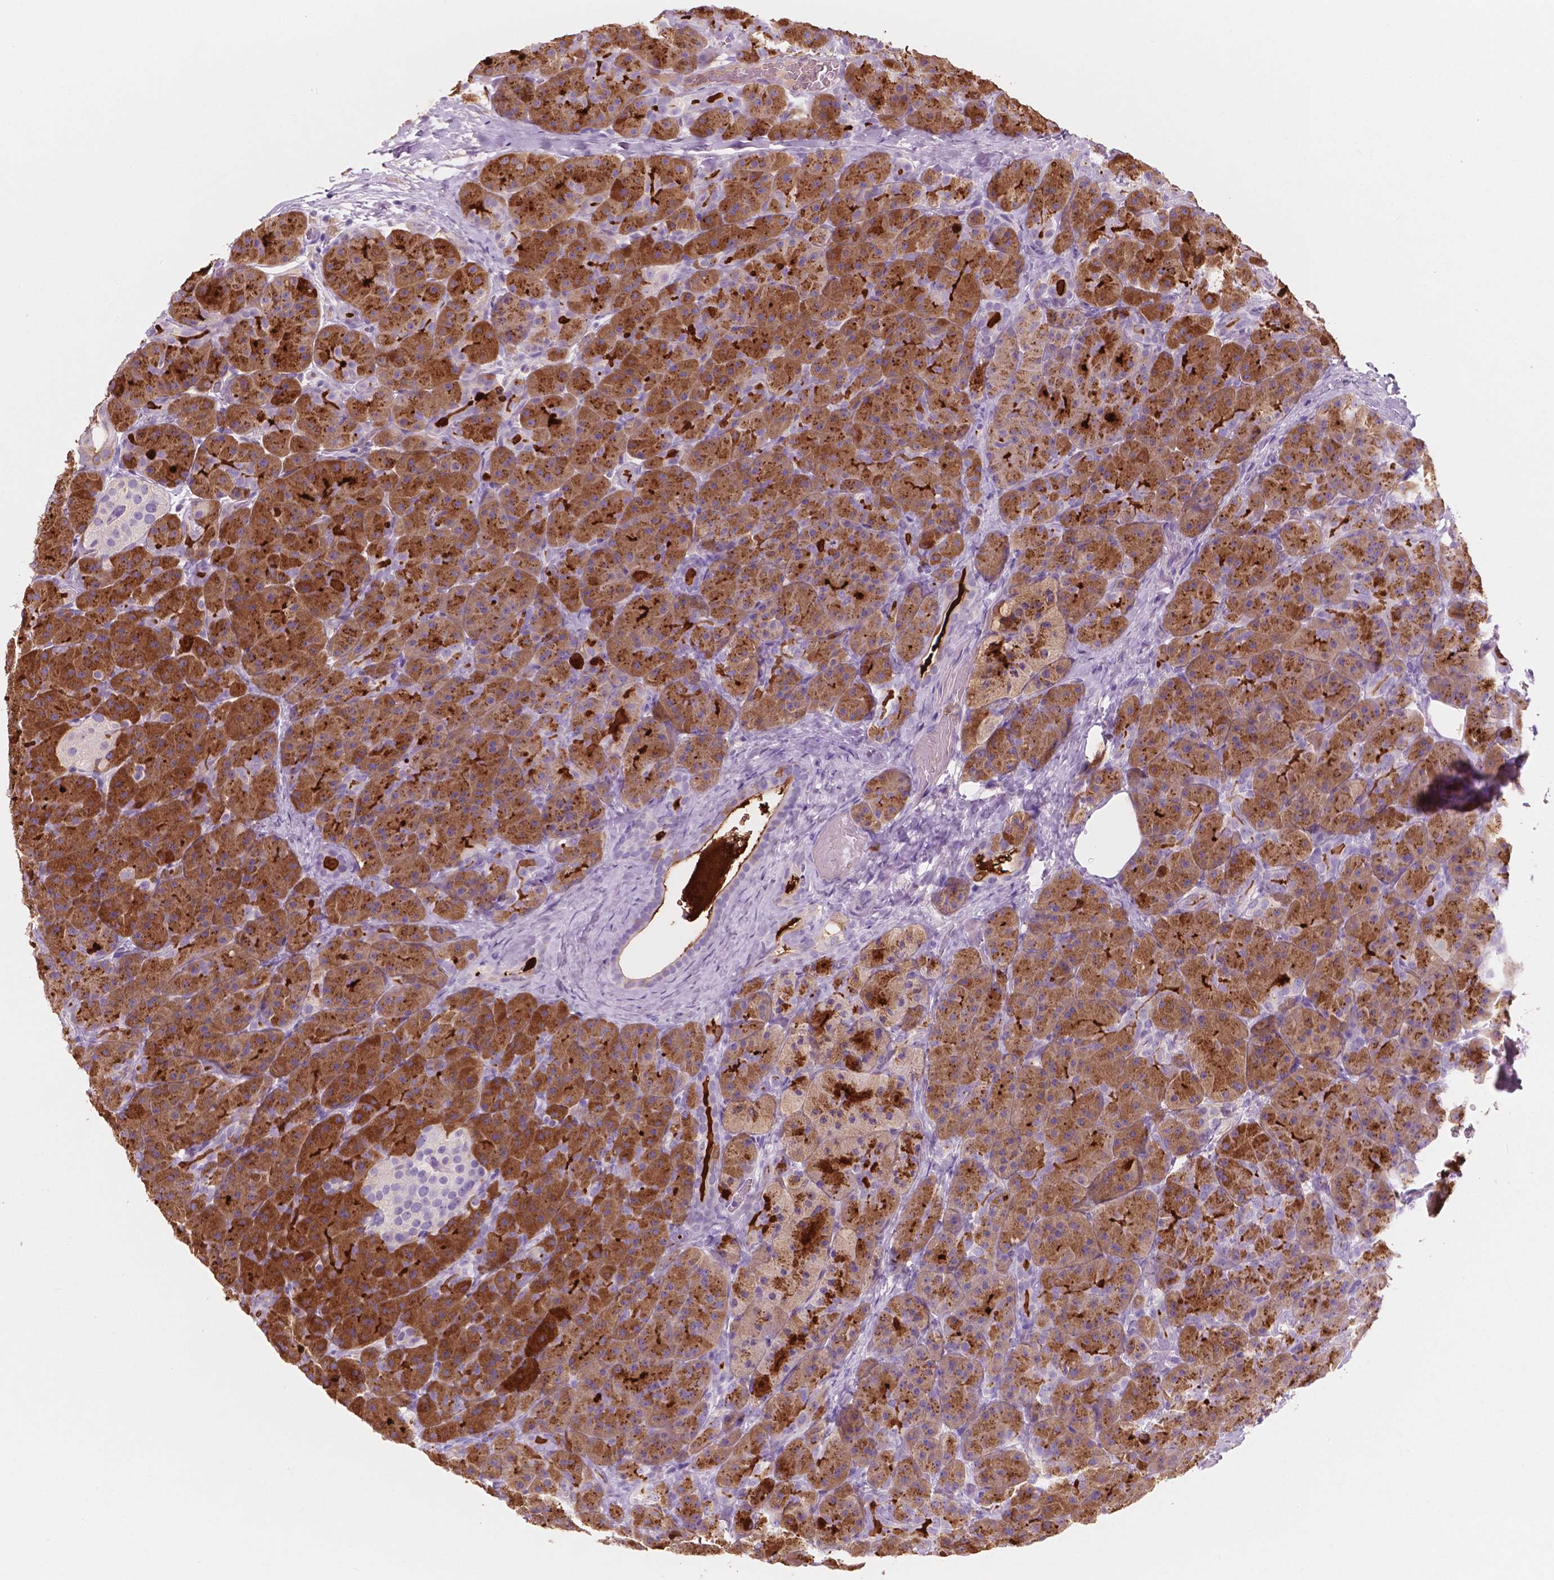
{"staining": {"intensity": "strong", "quantity": ">75%", "location": "cytoplasmic/membranous"}, "tissue": "pancreas", "cell_type": "Exocrine glandular cells", "image_type": "normal", "snomed": [{"axis": "morphology", "description": "Normal tissue, NOS"}, {"axis": "topography", "description": "Pancreas"}], "caption": "An immunohistochemistry (IHC) histopathology image of unremarkable tissue is shown. Protein staining in brown labels strong cytoplasmic/membranous positivity in pancreas within exocrine glandular cells. (Brightfield microscopy of DAB IHC at high magnification).", "gene": "CUZD1", "patient": {"sex": "male", "age": 57}}